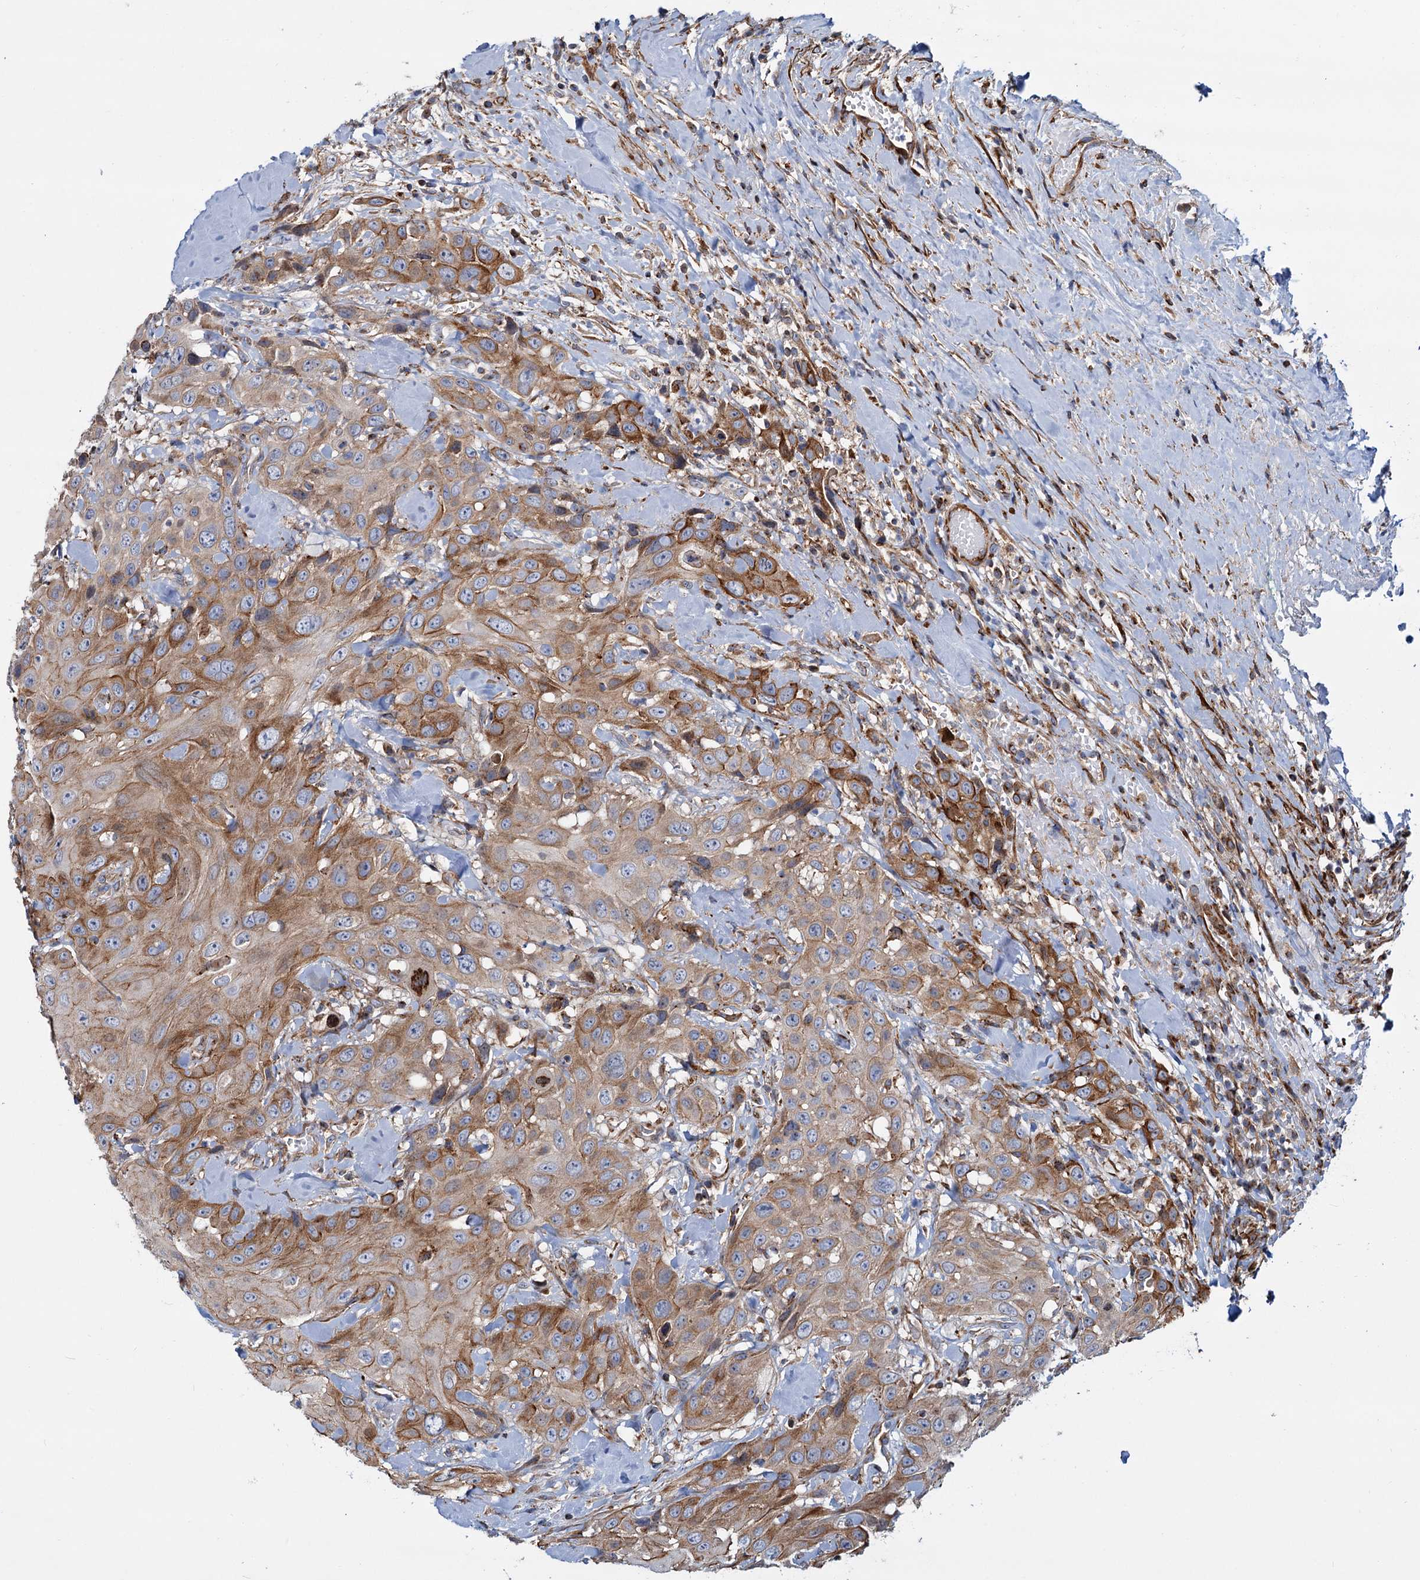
{"staining": {"intensity": "moderate", "quantity": ">75%", "location": "cytoplasmic/membranous"}, "tissue": "head and neck cancer", "cell_type": "Tumor cells", "image_type": "cancer", "snomed": [{"axis": "morphology", "description": "Squamous cell carcinoma, NOS"}, {"axis": "topography", "description": "Head-Neck"}], "caption": "Immunohistochemistry image of human squamous cell carcinoma (head and neck) stained for a protein (brown), which exhibits medium levels of moderate cytoplasmic/membranous positivity in approximately >75% of tumor cells.", "gene": "PSEN1", "patient": {"sex": "male", "age": 81}}